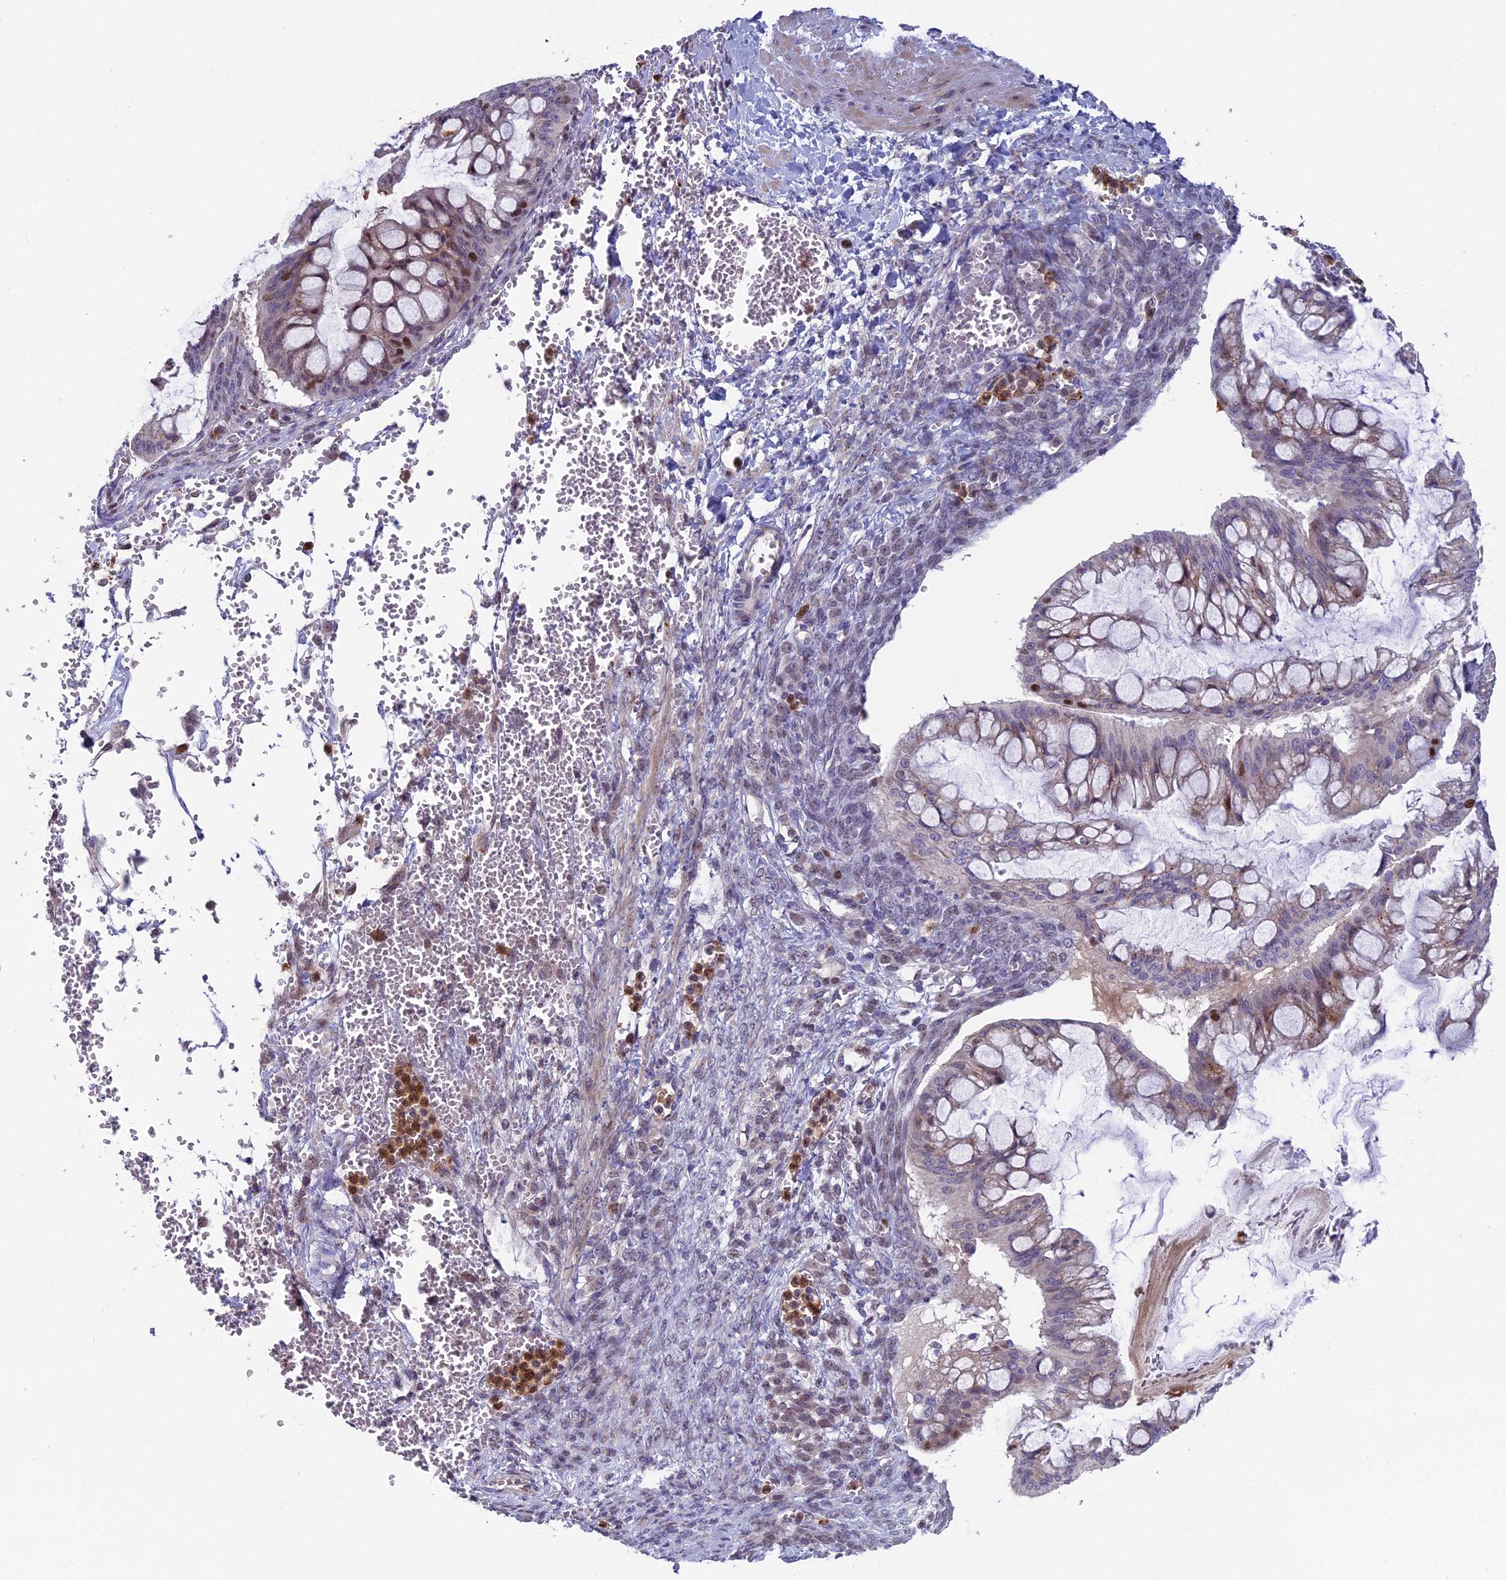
{"staining": {"intensity": "moderate", "quantity": "25%-75%", "location": "nuclear"}, "tissue": "ovarian cancer", "cell_type": "Tumor cells", "image_type": "cancer", "snomed": [{"axis": "morphology", "description": "Cystadenocarcinoma, mucinous, NOS"}, {"axis": "topography", "description": "Ovary"}], "caption": "Mucinous cystadenocarcinoma (ovarian) was stained to show a protein in brown. There is medium levels of moderate nuclear expression in about 25%-75% of tumor cells.", "gene": "LIG1", "patient": {"sex": "female", "age": 73}}